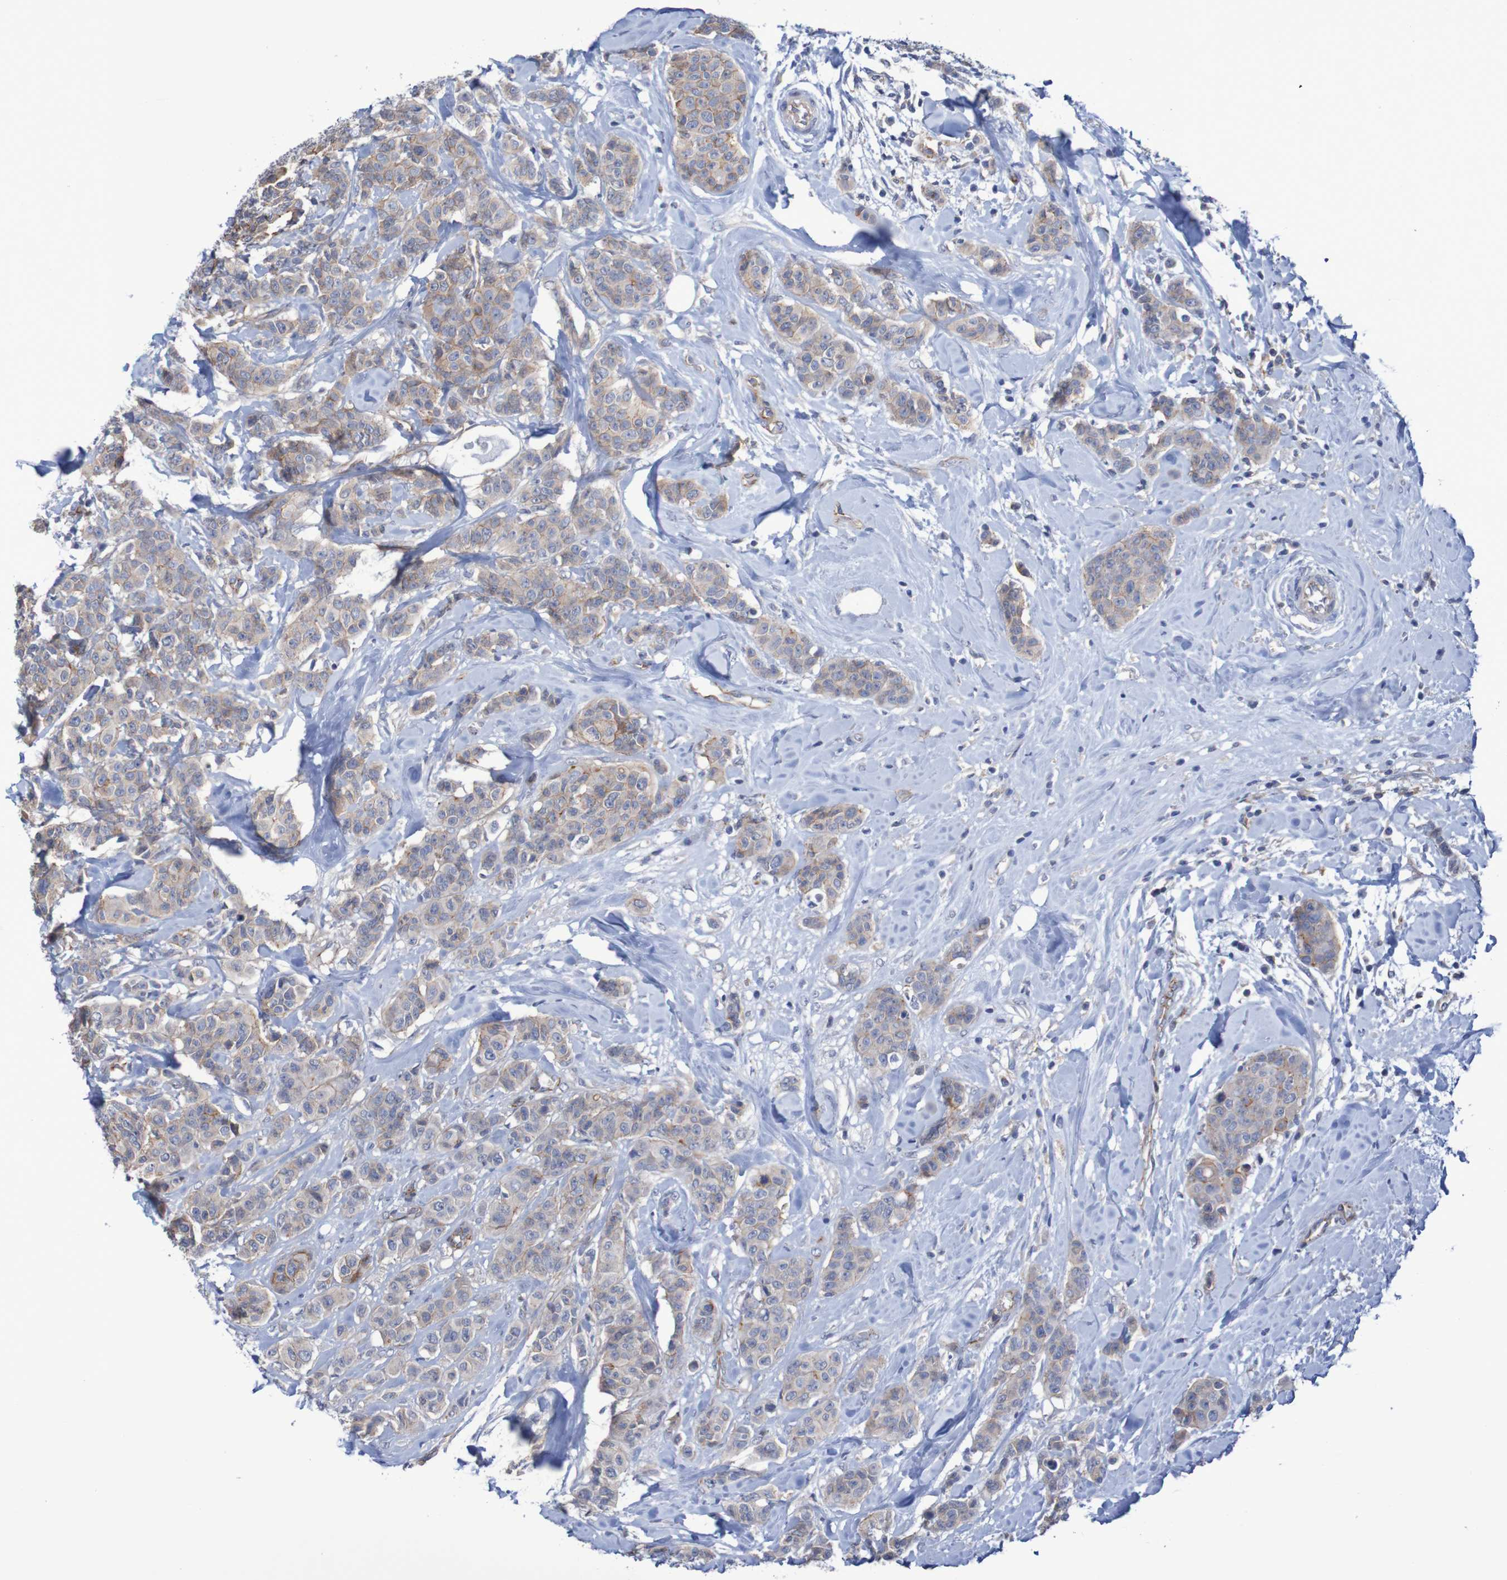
{"staining": {"intensity": "weak", "quantity": "25%-75%", "location": "cytoplasmic/membranous"}, "tissue": "breast cancer", "cell_type": "Tumor cells", "image_type": "cancer", "snomed": [{"axis": "morphology", "description": "Normal tissue, NOS"}, {"axis": "morphology", "description": "Duct carcinoma"}, {"axis": "topography", "description": "Breast"}], "caption": "The histopathology image demonstrates immunohistochemical staining of breast cancer (infiltrating ductal carcinoma). There is weak cytoplasmic/membranous positivity is present in about 25%-75% of tumor cells. (IHC, brightfield microscopy, high magnification).", "gene": "NECTIN2", "patient": {"sex": "female", "age": 40}}